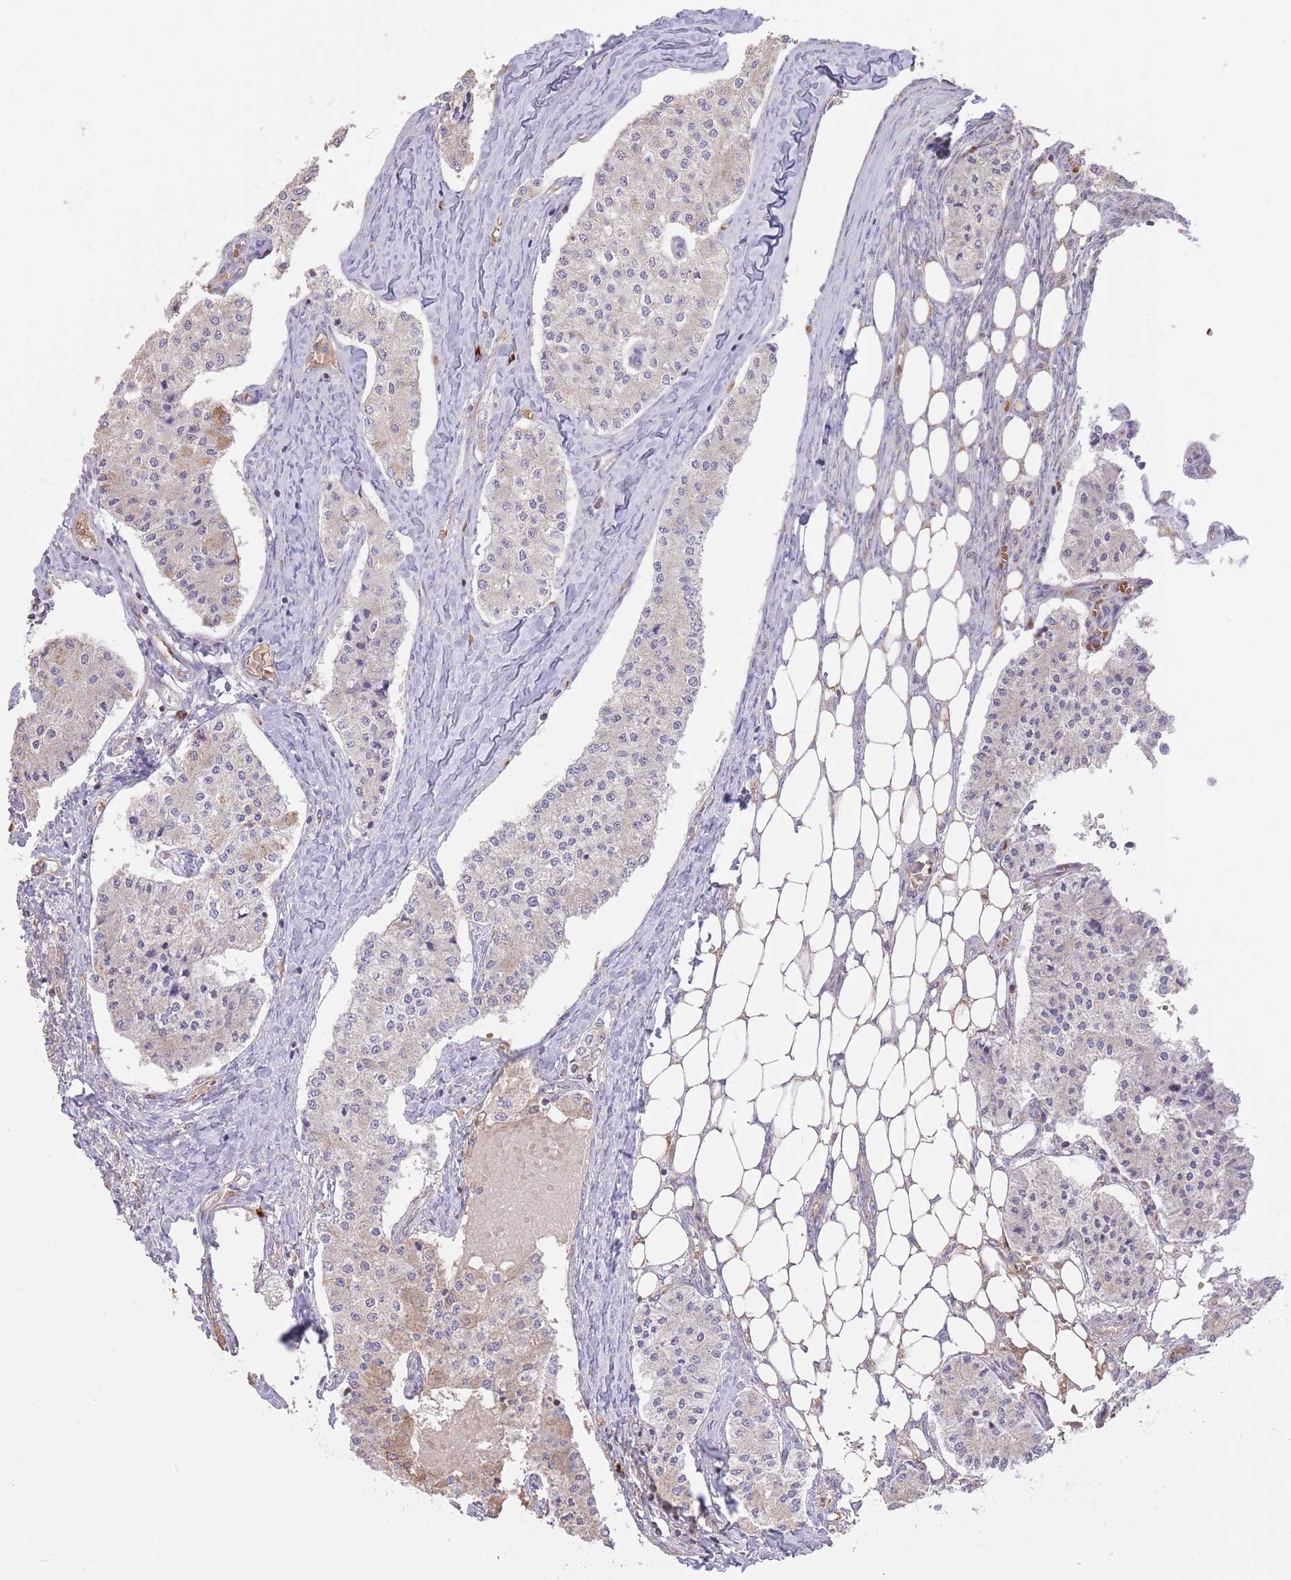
{"staining": {"intensity": "weak", "quantity": "<25%", "location": "cytoplasmic/membranous"}, "tissue": "carcinoid", "cell_type": "Tumor cells", "image_type": "cancer", "snomed": [{"axis": "morphology", "description": "Carcinoid, malignant, NOS"}, {"axis": "topography", "description": "Colon"}], "caption": "Tumor cells show no significant expression in malignant carcinoid.", "gene": "PREP", "patient": {"sex": "female", "age": 52}}